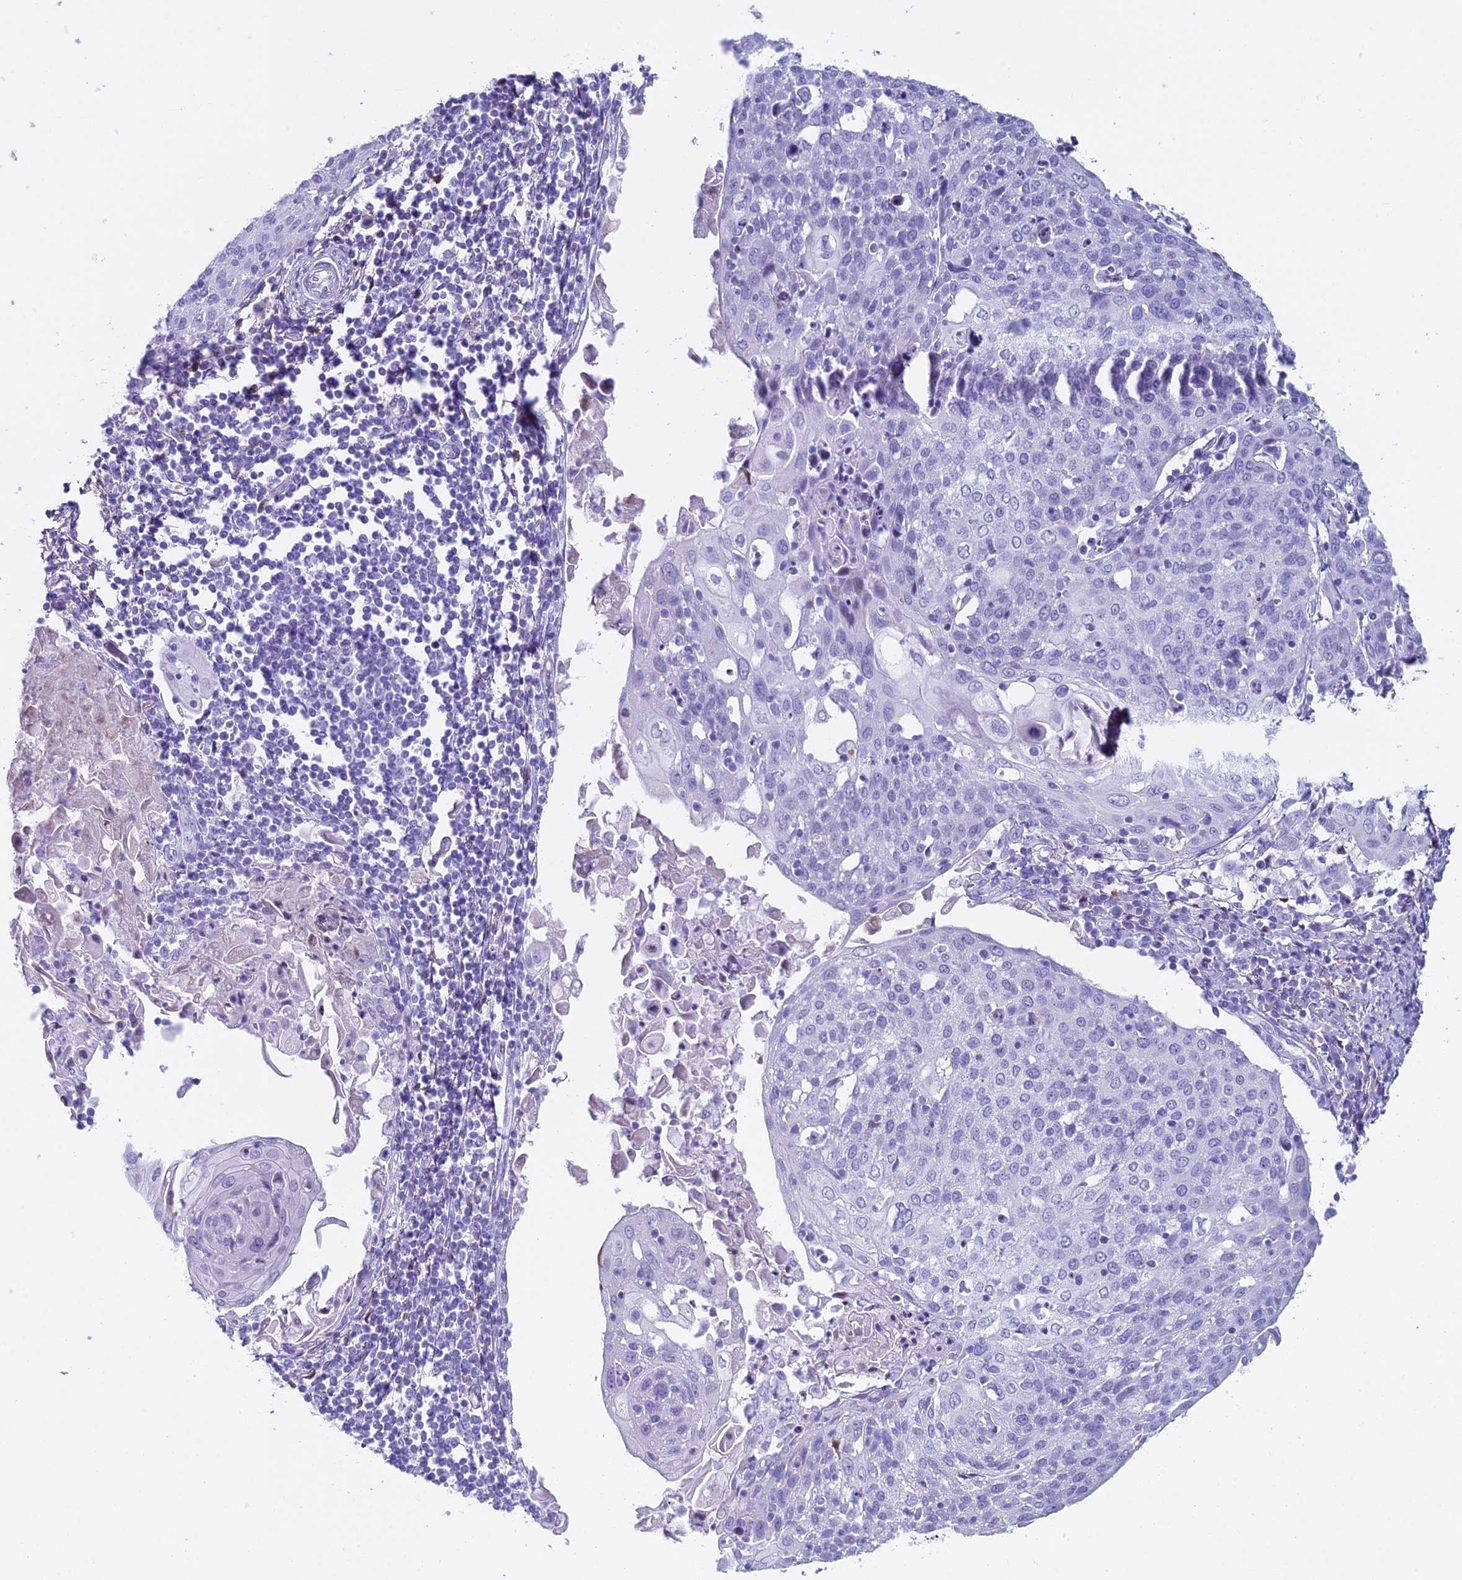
{"staining": {"intensity": "negative", "quantity": "none", "location": "none"}, "tissue": "cervical cancer", "cell_type": "Tumor cells", "image_type": "cancer", "snomed": [{"axis": "morphology", "description": "Squamous cell carcinoma, NOS"}, {"axis": "topography", "description": "Cervix"}], "caption": "Immunohistochemistry (IHC) histopathology image of cervical cancer stained for a protein (brown), which exhibits no staining in tumor cells.", "gene": "CC2D2A", "patient": {"sex": "female", "age": 67}}